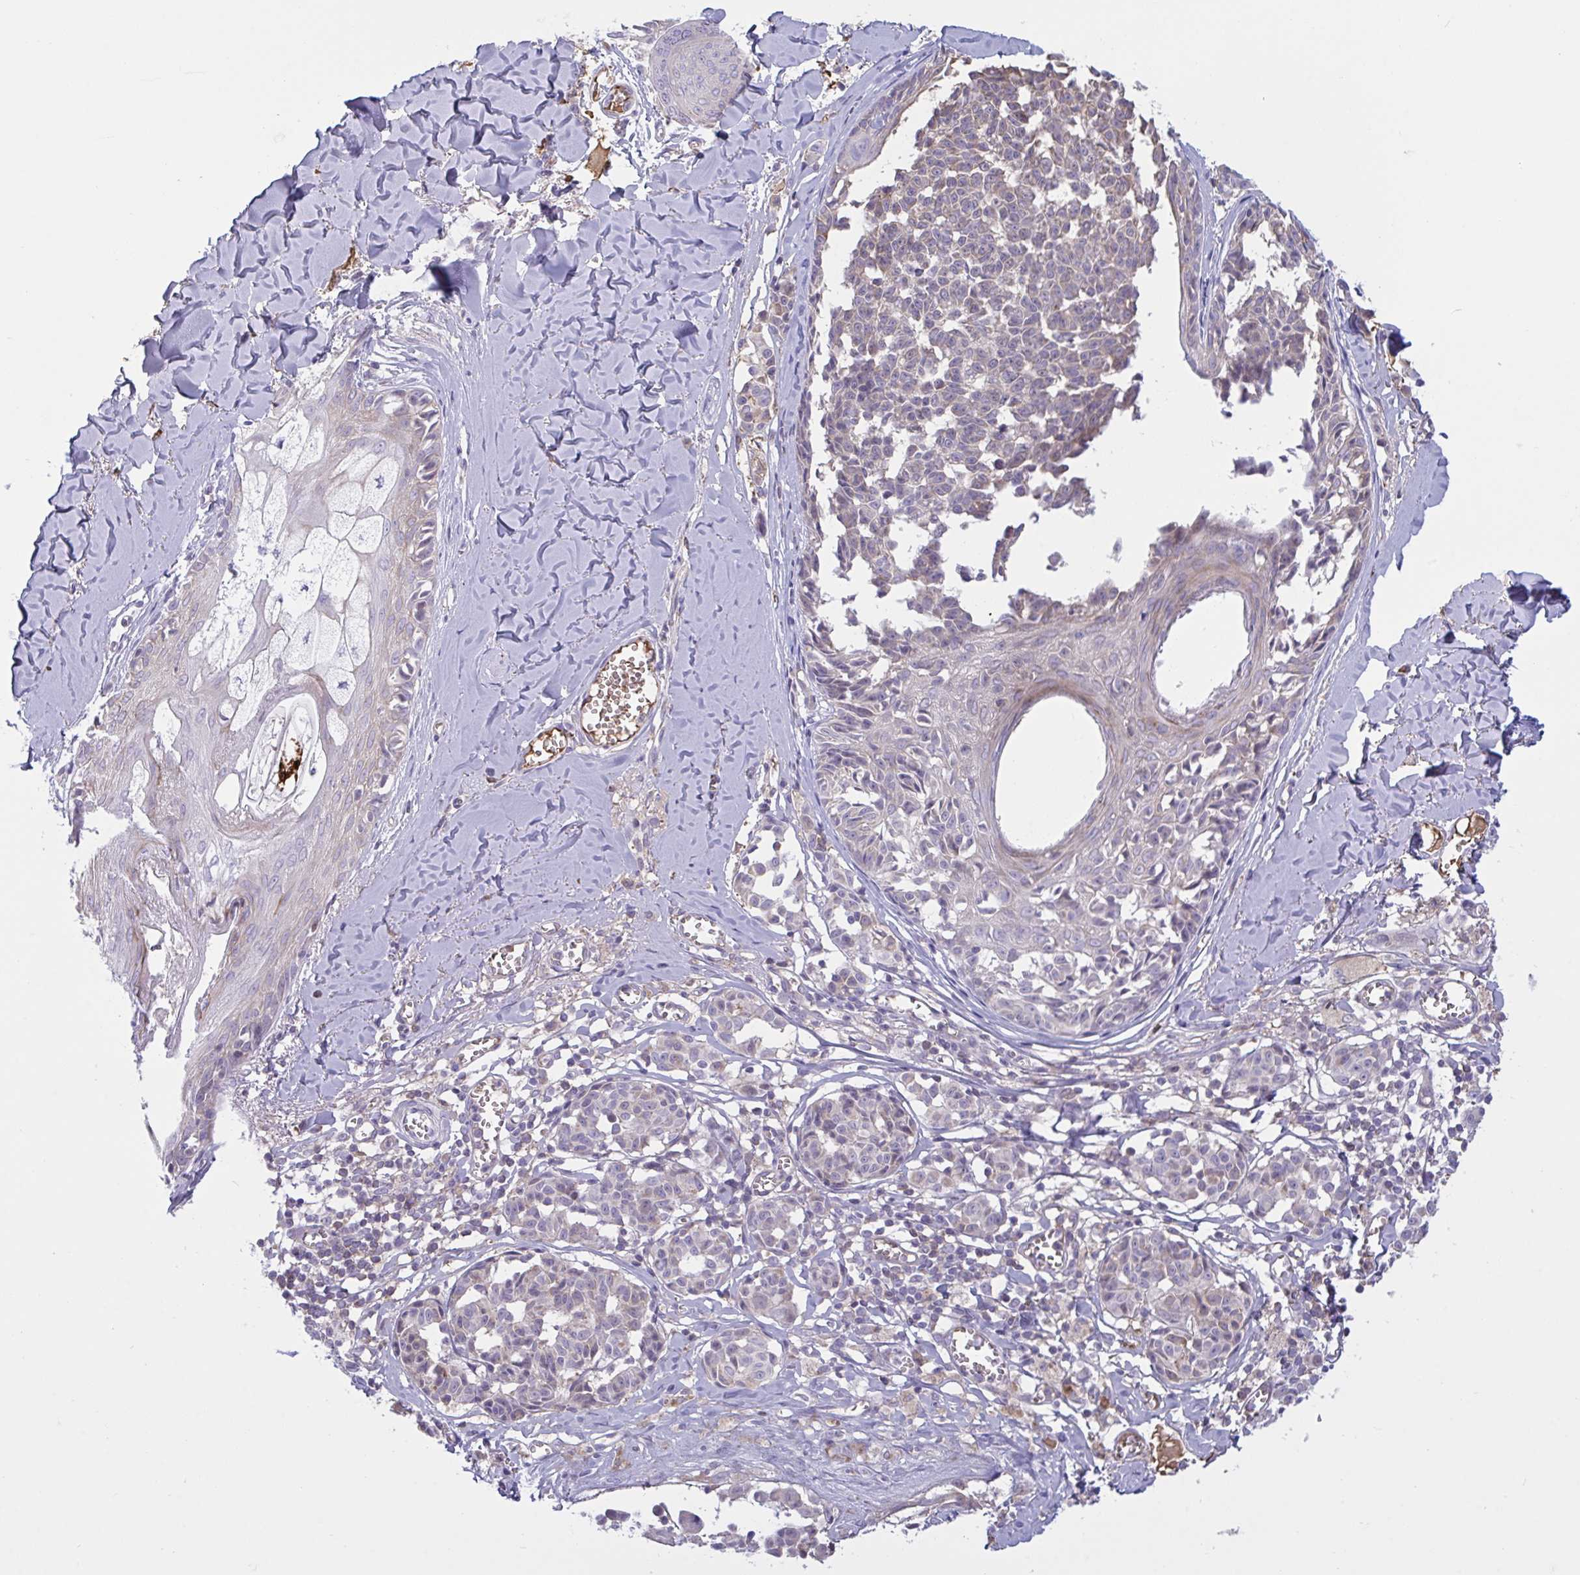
{"staining": {"intensity": "negative", "quantity": "none", "location": "none"}, "tissue": "melanoma", "cell_type": "Tumor cells", "image_type": "cancer", "snomed": [{"axis": "morphology", "description": "Malignant melanoma, NOS"}, {"axis": "topography", "description": "Skin"}], "caption": "The immunohistochemistry (IHC) photomicrograph has no significant staining in tumor cells of melanoma tissue. (DAB (3,3'-diaminobenzidine) IHC with hematoxylin counter stain).", "gene": "VWC2", "patient": {"sex": "female", "age": 43}}